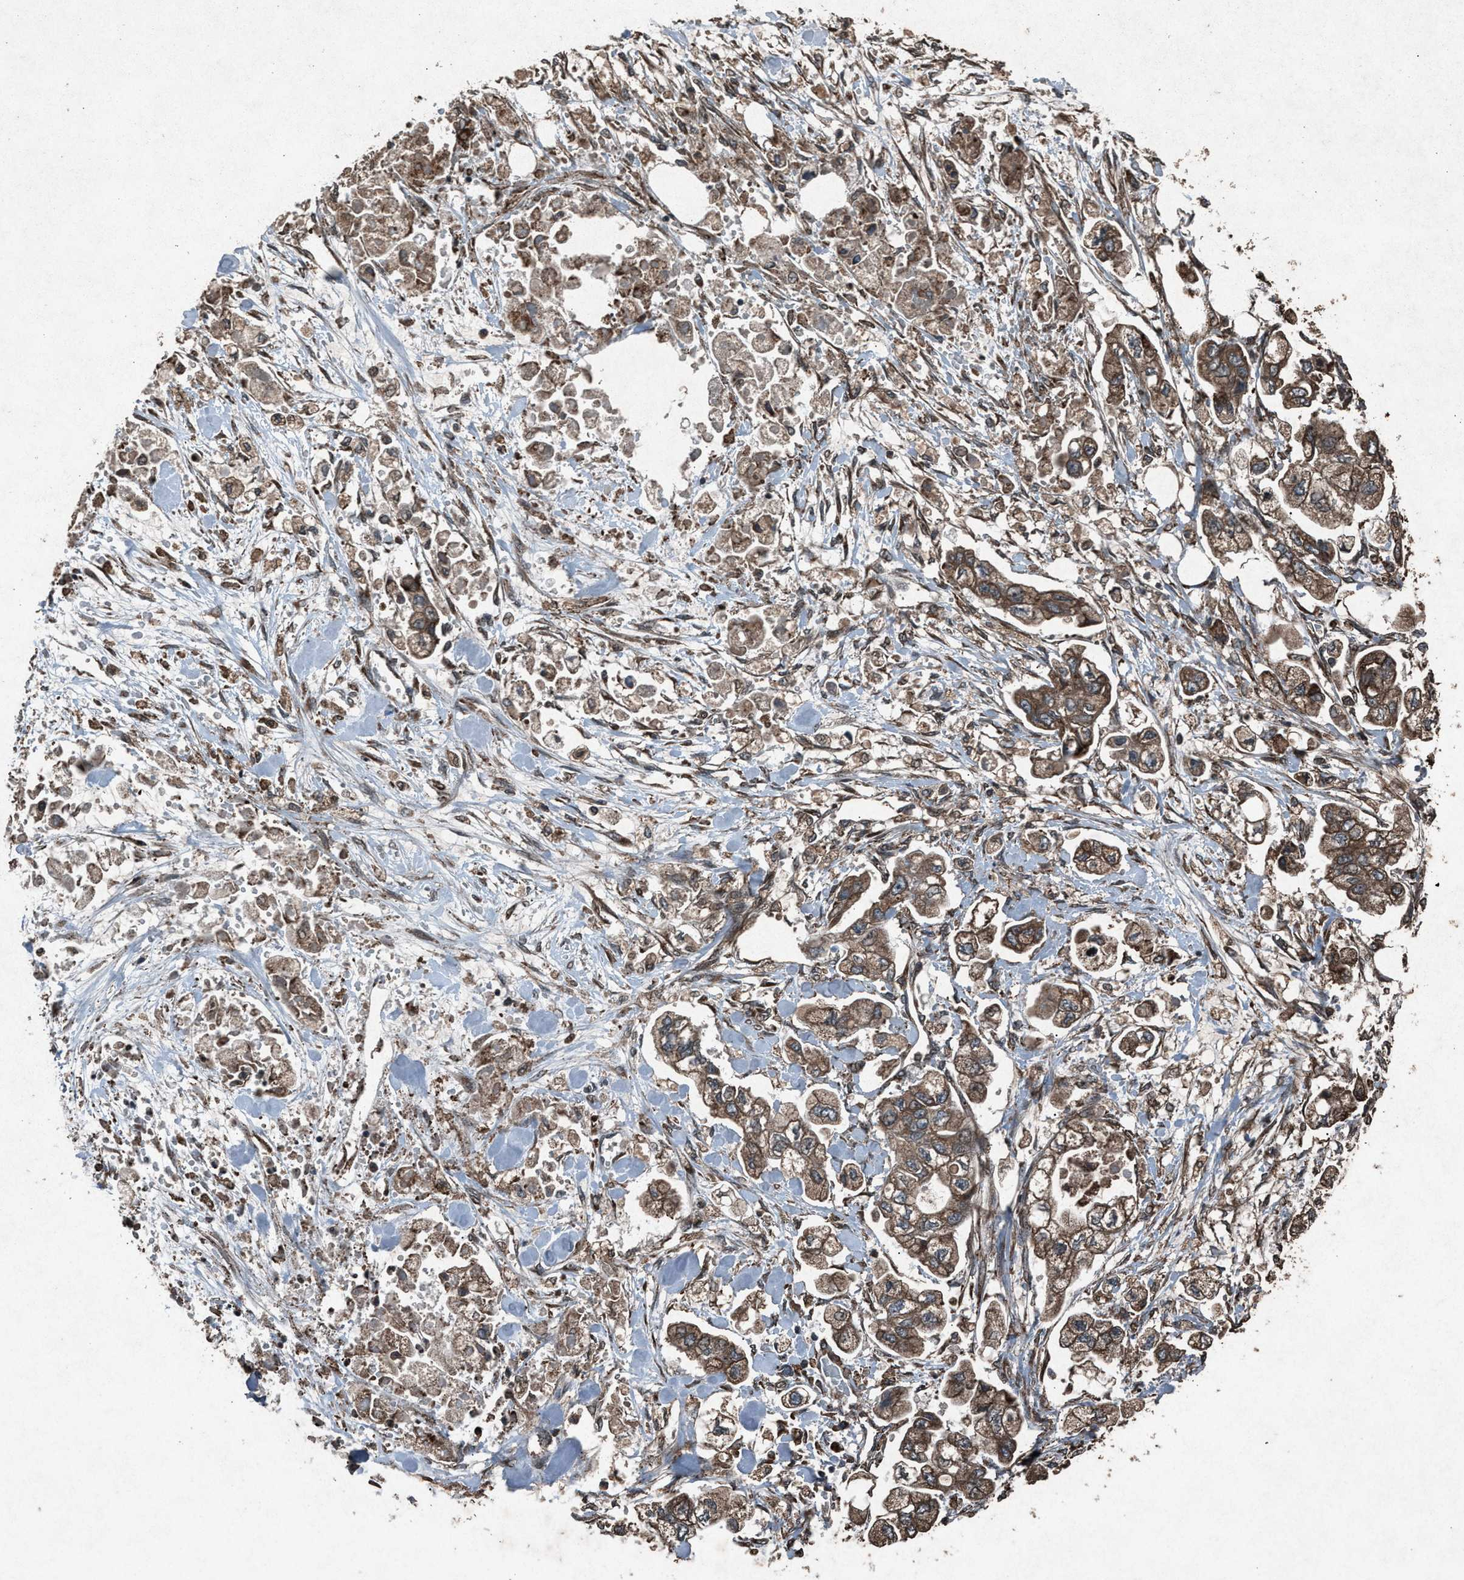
{"staining": {"intensity": "moderate", "quantity": ">75%", "location": "cytoplasmic/membranous"}, "tissue": "stomach cancer", "cell_type": "Tumor cells", "image_type": "cancer", "snomed": [{"axis": "morphology", "description": "Normal tissue, NOS"}, {"axis": "morphology", "description": "Adenocarcinoma, NOS"}, {"axis": "topography", "description": "Stomach"}], "caption": "Immunohistochemical staining of stomach cancer (adenocarcinoma) demonstrates medium levels of moderate cytoplasmic/membranous positivity in about >75% of tumor cells. (DAB (3,3'-diaminobenzidine) IHC, brown staining for protein, blue staining for nuclei).", "gene": "CALR", "patient": {"sex": "male", "age": 62}}